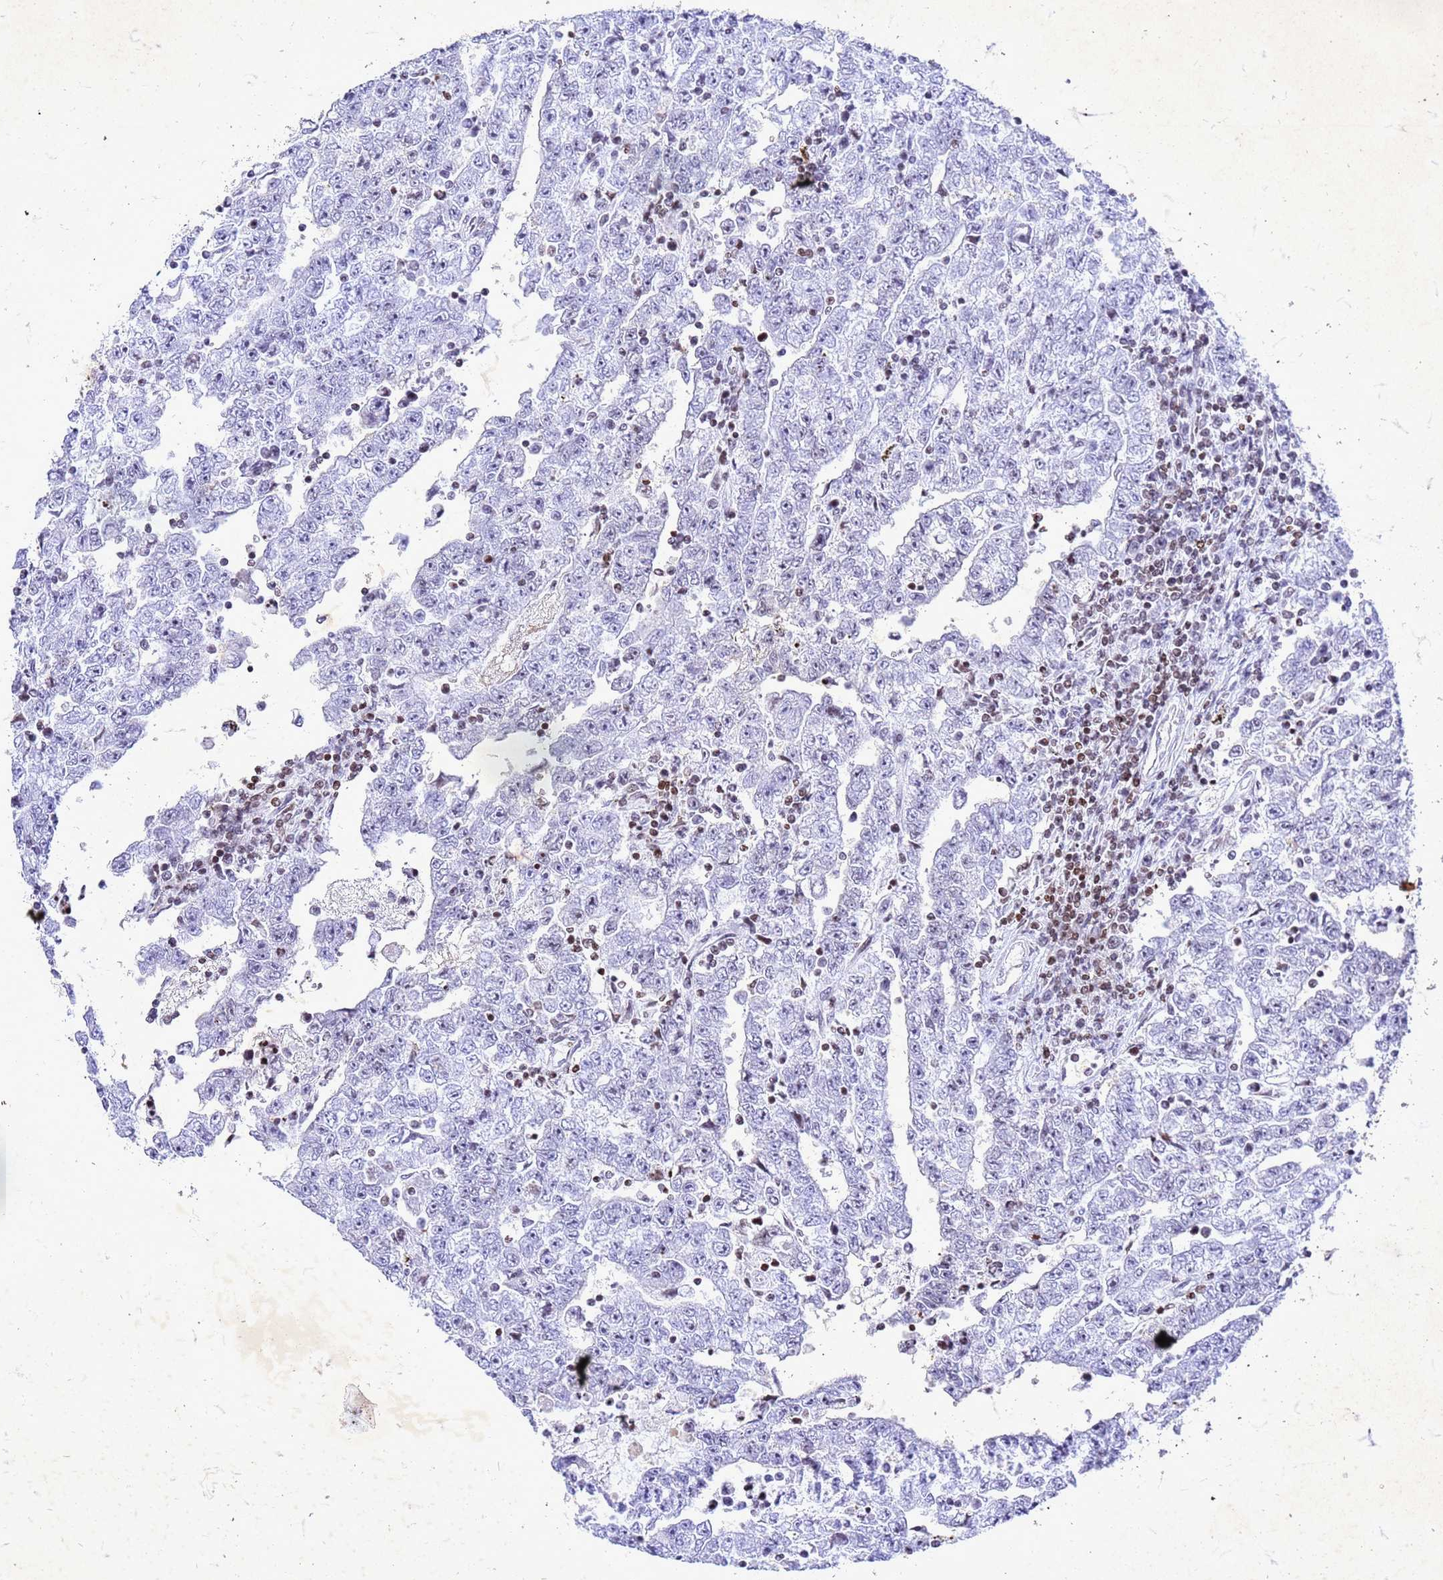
{"staining": {"intensity": "negative", "quantity": "none", "location": "none"}, "tissue": "testis cancer", "cell_type": "Tumor cells", "image_type": "cancer", "snomed": [{"axis": "morphology", "description": "Carcinoma, Embryonal, NOS"}, {"axis": "topography", "description": "Testis"}], "caption": "Testis embryonal carcinoma was stained to show a protein in brown. There is no significant positivity in tumor cells.", "gene": "COPS9", "patient": {"sex": "male", "age": 25}}